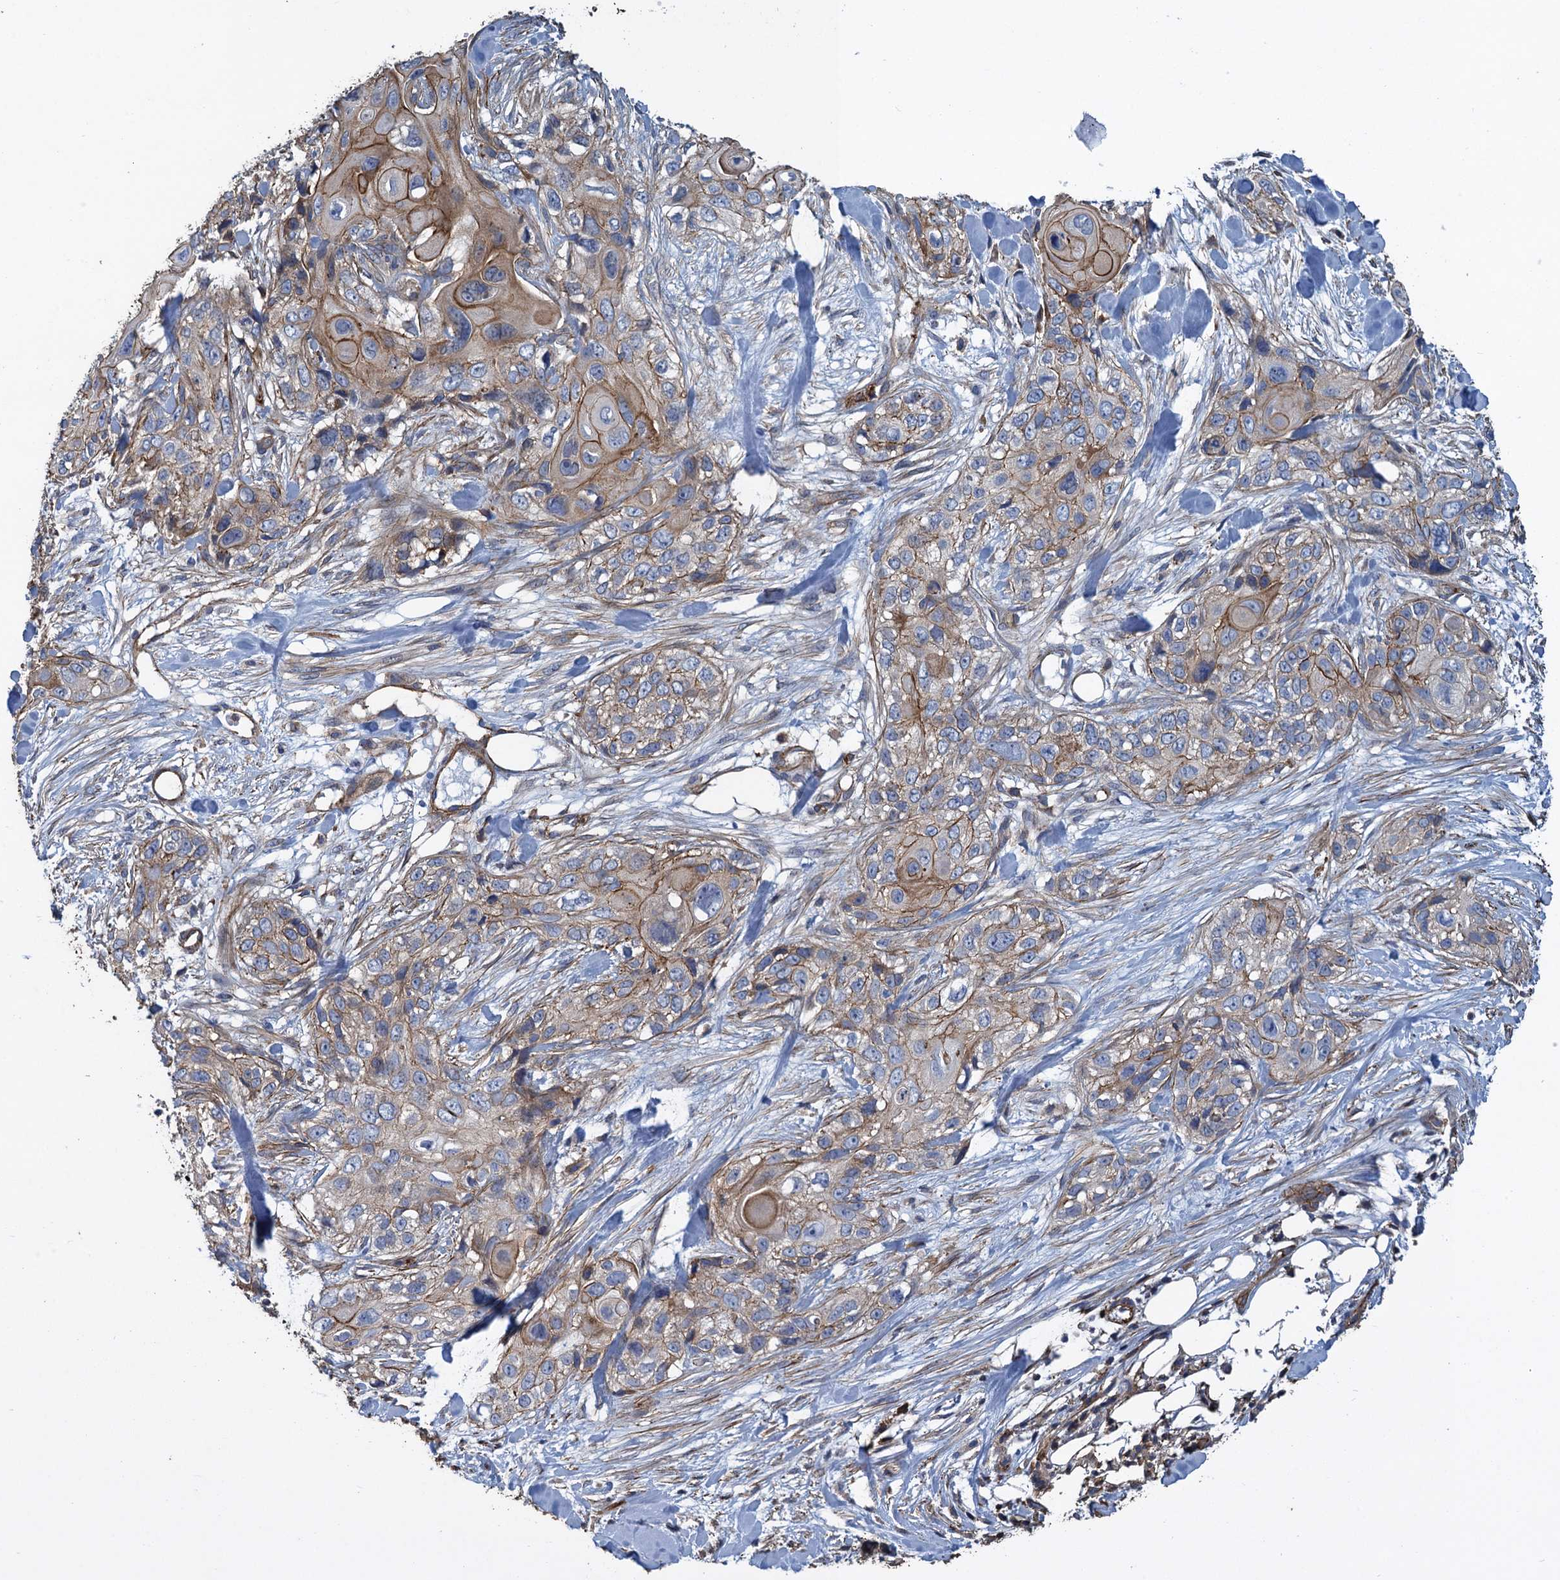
{"staining": {"intensity": "moderate", "quantity": "25%-75%", "location": "cytoplasmic/membranous"}, "tissue": "skin cancer", "cell_type": "Tumor cells", "image_type": "cancer", "snomed": [{"axis": "morphology", "description": "Normal tissue, NOS"}, {"axis": "morphology", "description": "Squamous cell carcinoma, NOS"}, {"axis": "topography", "description": "Skin"}], "caption": "Squamous cell carcinoma (skin) tissue displays moderate cytoplasmic/membranous staining in approximately 25%-75% of tumor cells", "gene": "PROSER2", "patient": {"sex": "male", "age": 72}}